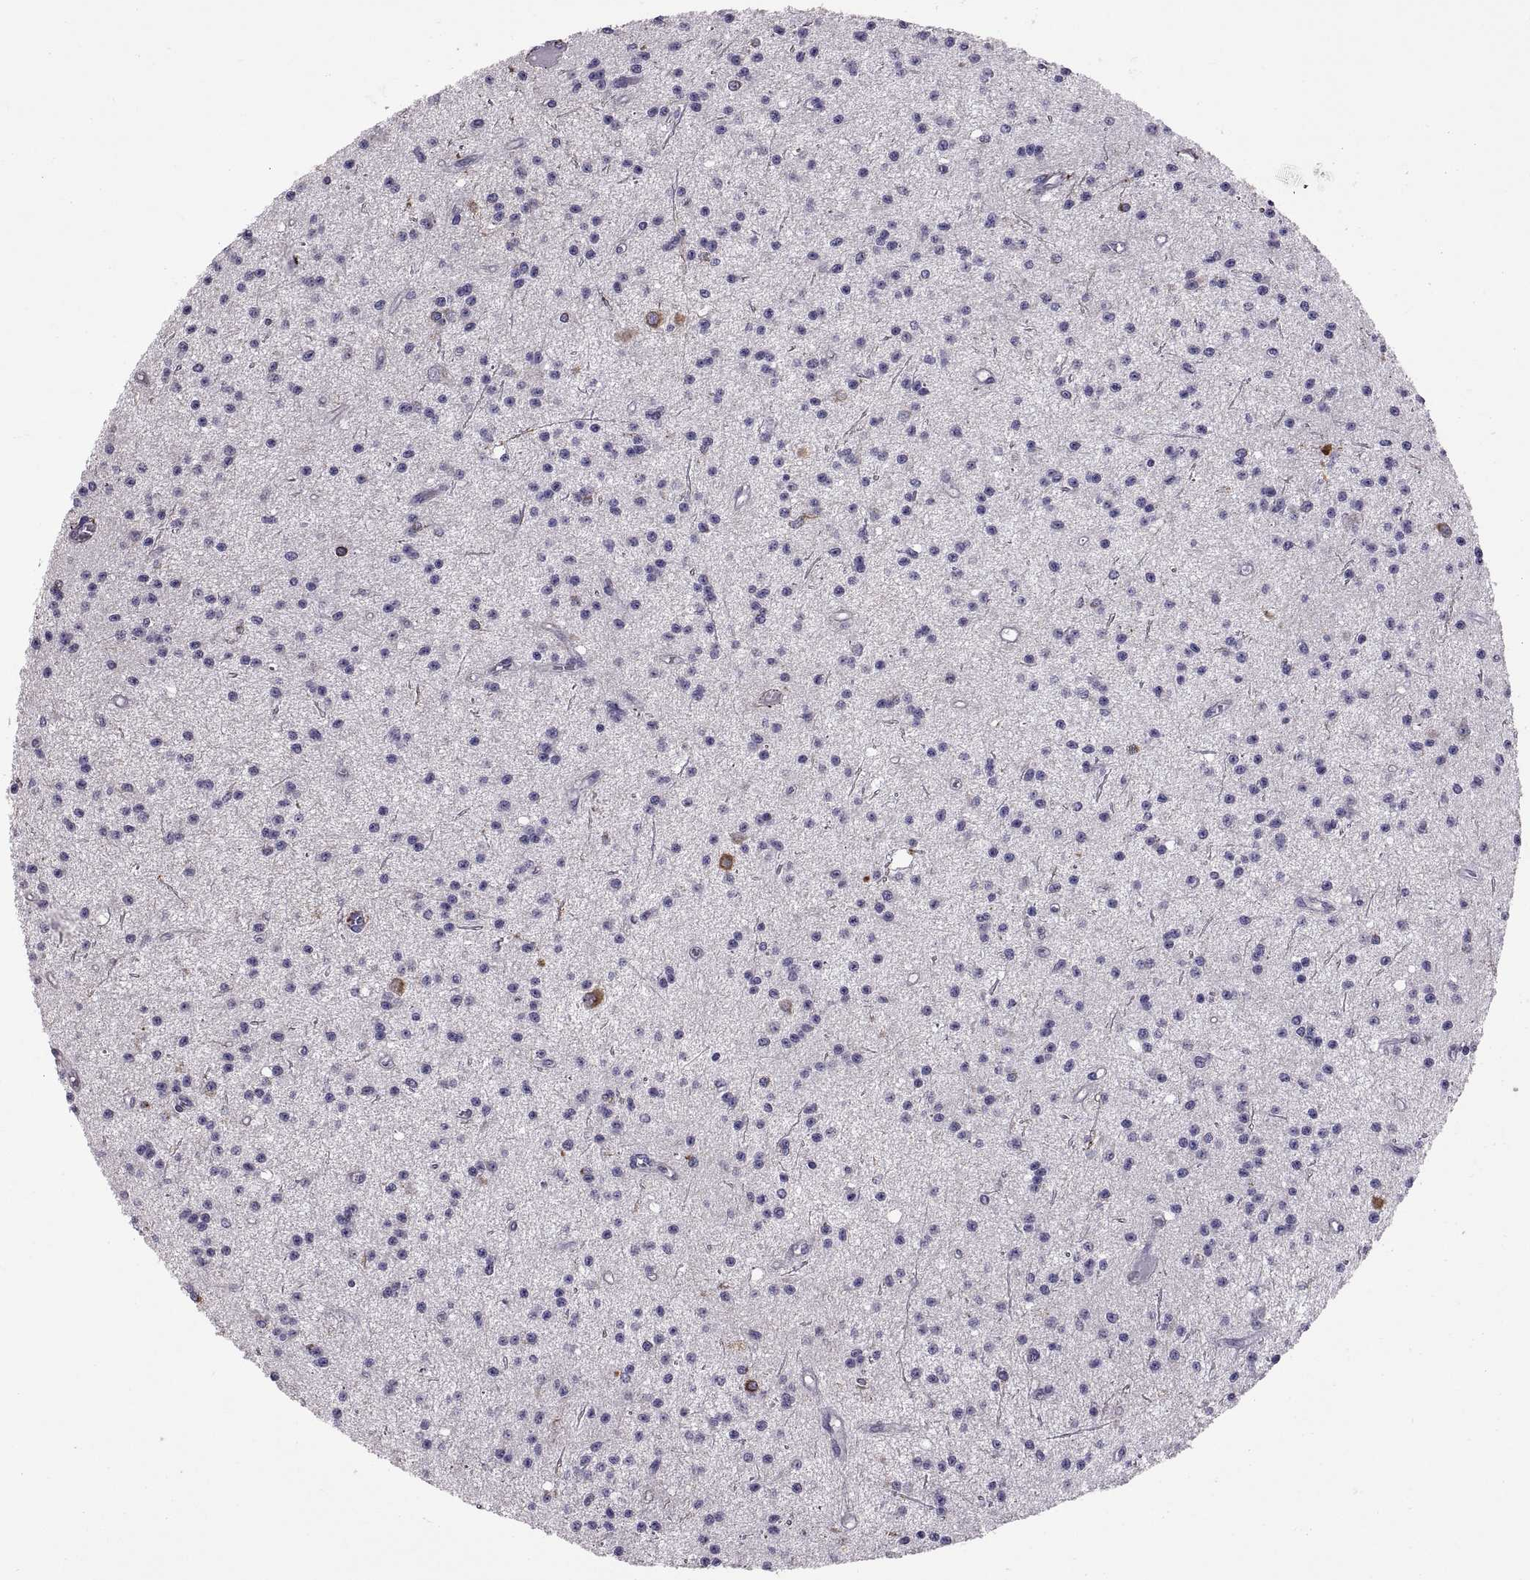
{"staining": {"intensity": "strong", "quantity": "<25%", "location": "cytoplasmic/membranous"}, "tissue": "glioma", "cell_type": "Tumor cells", "image_type": "cancer", "snomed": [{"axis": "morphology", "description": "Glioma, malignant, Low grade"}, {"axis": "topography", "description": "Brain"}], "caption": "Human malignant glioma (low-grade) stained with a brown dye shows strong cytoplasmic/membranous positive expression in approximately <25% of tumor cells.", "gene": "EMILIN2", "patient": {"sex": "male", "age": 27}}